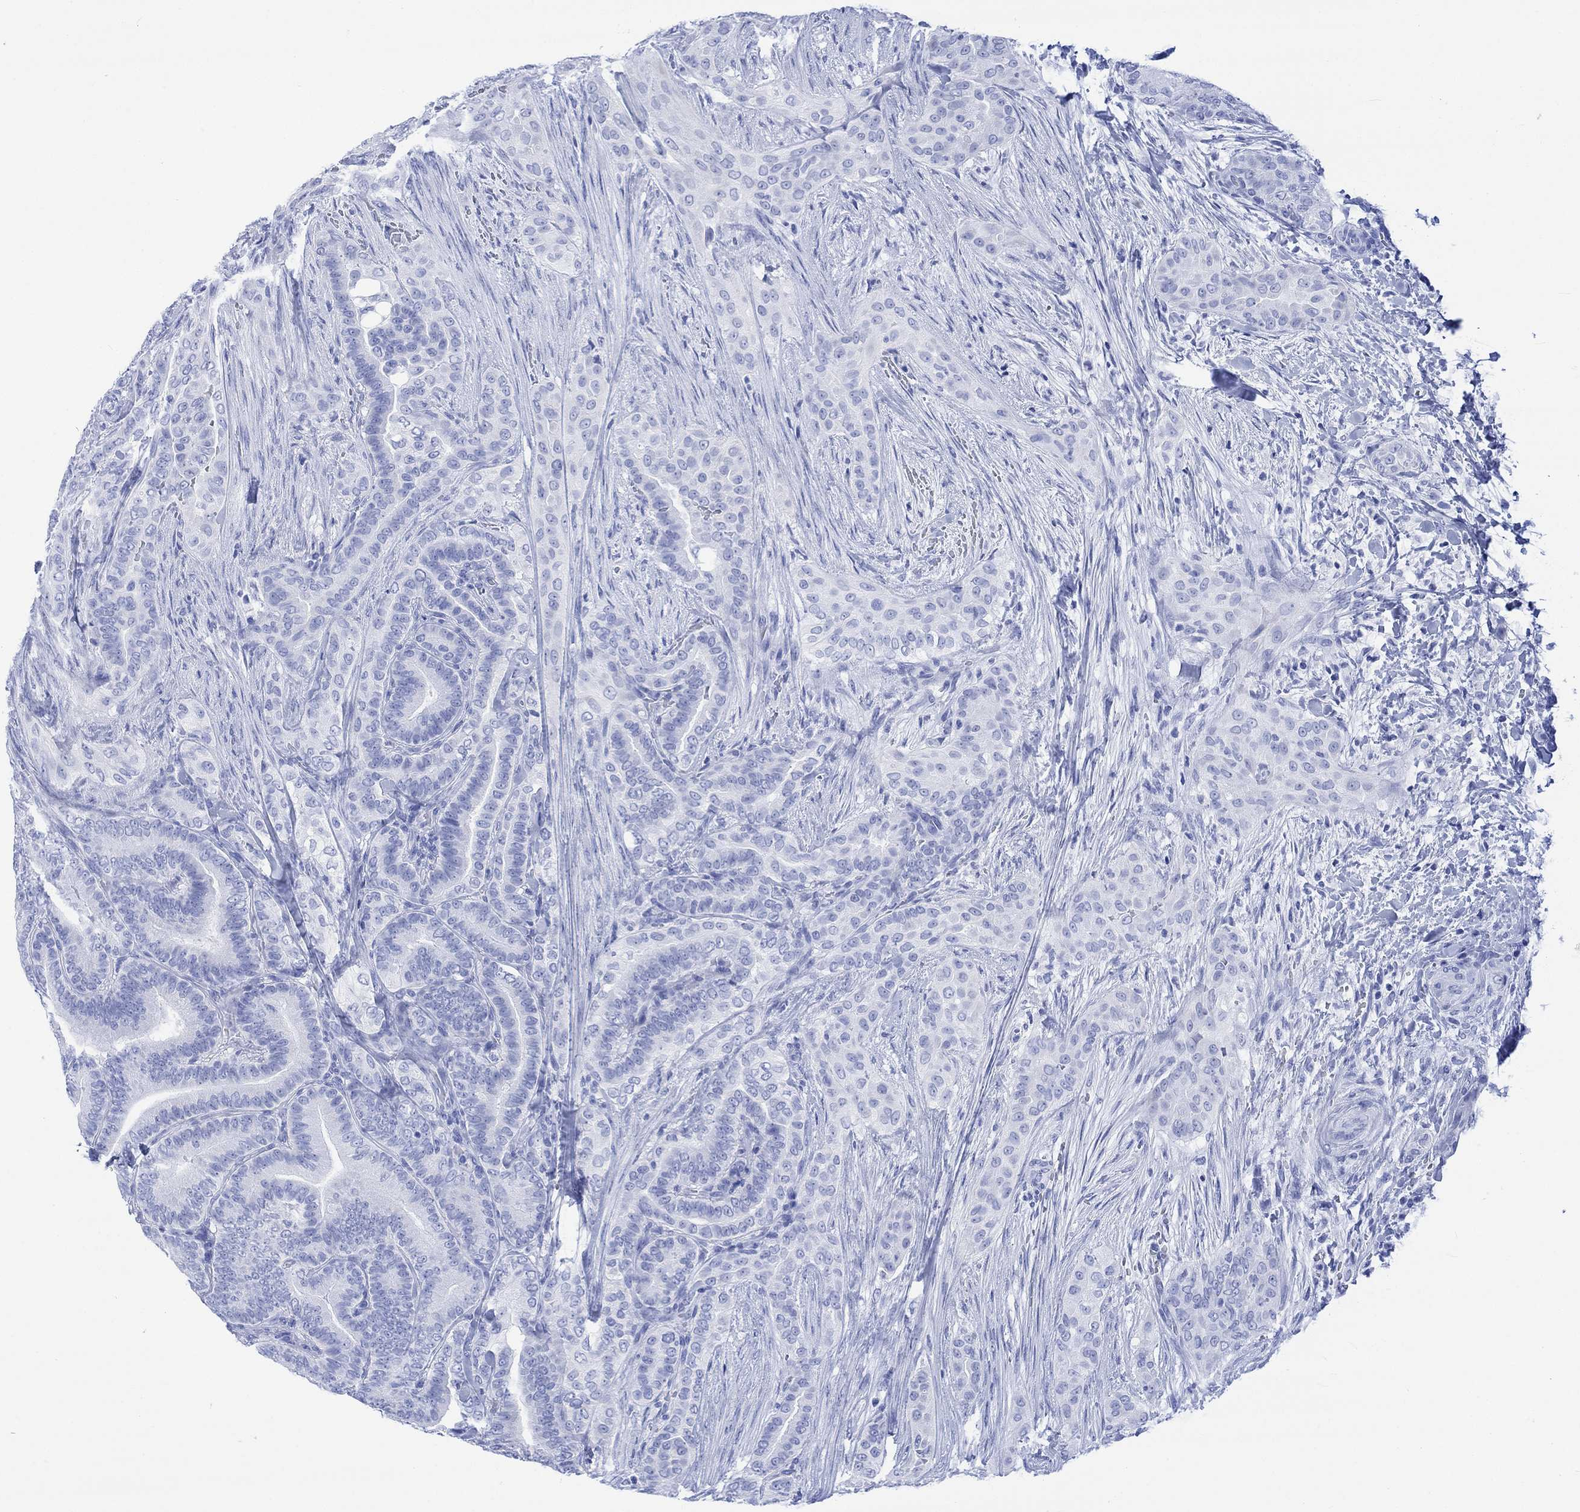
{"staining": {"intensity": "negative", "quantity": "none", "location": "none"}, "tissue": "thyroid cancer", "cell_type": "Tumor cells", "image_type": "cancer", "snomed": [{"axis": "morphology", "description": "Papillary adenocarcinoma, NOS"}, {"axis": "topography", "description": "Thyroid gland"}], "caption": "Immunohistochemistry (IHC) histopathology image of human thyroid cancer stained for a protein (brown), which exhibits no staining in tumor cells.", "gene": "CELF4", "patient": {"sex": "male", "age": 61}}